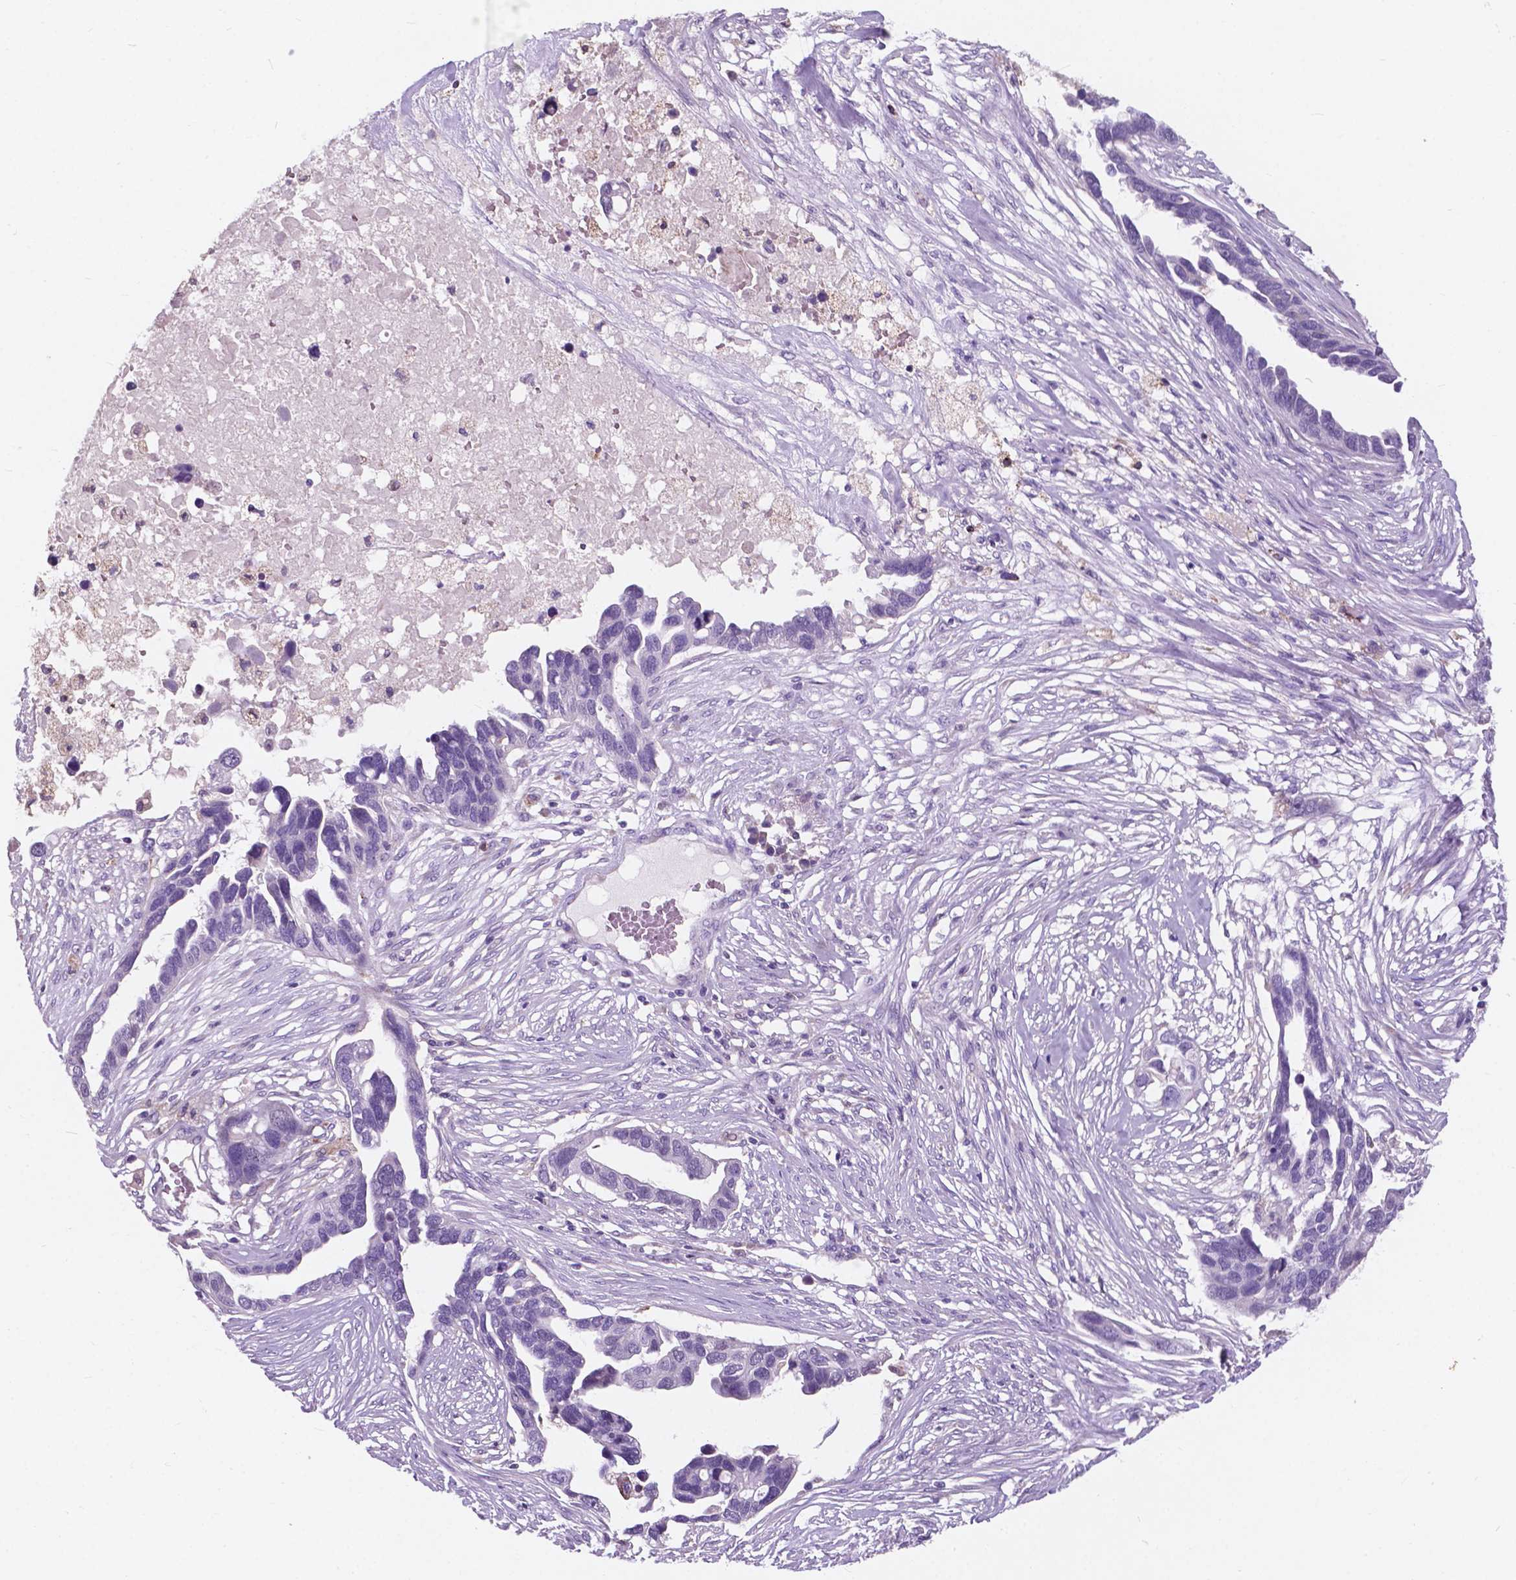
{"staining": {"intensity": "negative", "quantity": "none", "location": "none"}, "tissue": "ovarian cancer", "cell_type": "Tumor cells", "image_type": "cancer", "snomed": [{"axis": "morphology", "description": "Cystadenocarcinoma, serous, NOS"}, {"axis": "topography", "description": "Ovary"}], "caption": "This photomicrograph is of ovarian cancer (serous cystadenocarcinoma) stained with immunohistochemistry to label a protein in brown with the nuclei are counter-stained blue. There is no positivity in tumor cells.", "gene": "IREB2", "patient": {"sex": "female", "age": 54}}